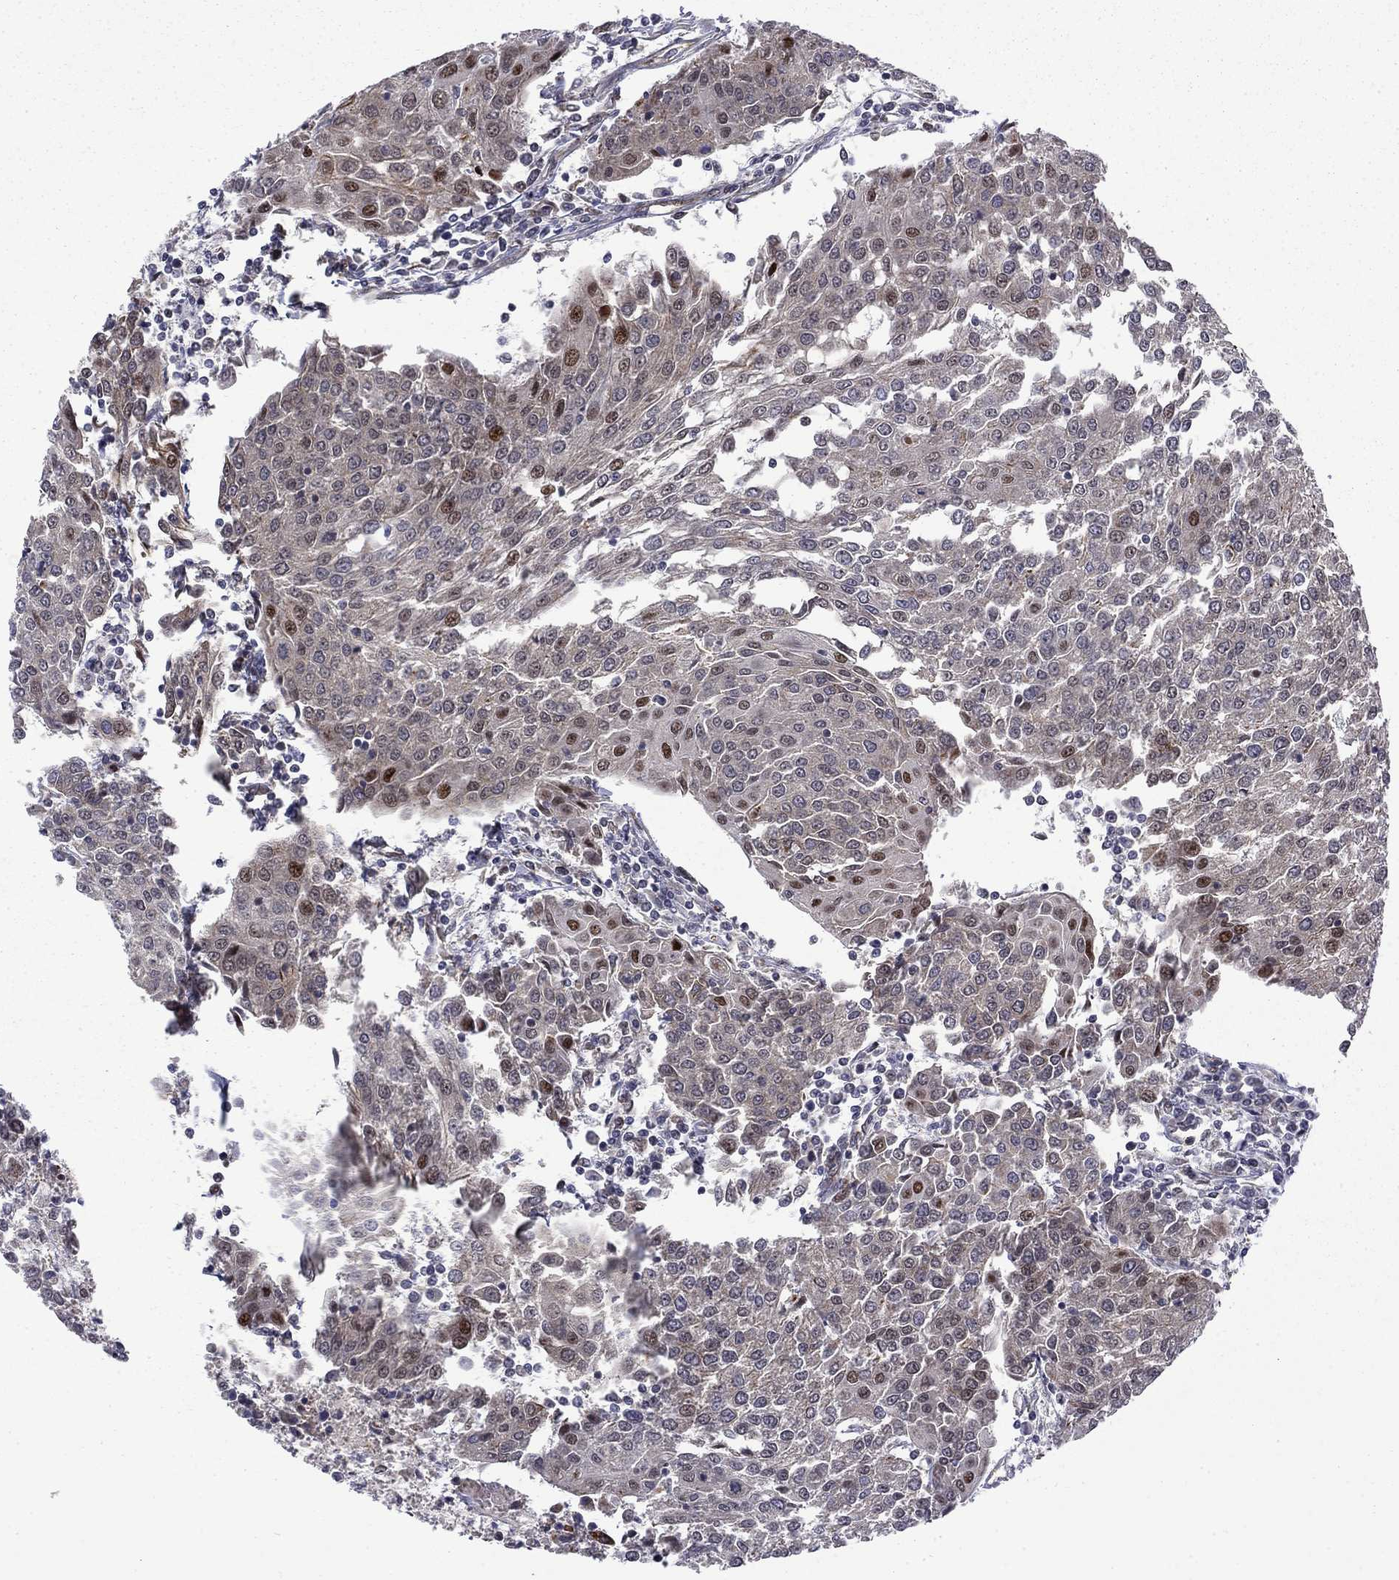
{"staining": {"intensity": "strong", "quantity": "<25%", "location": "nuclear"}, "tissue": "urothelial cancer", "cell_type": "Tumor cells", "image_type": "cancer", "snomed": [{"axis": "morphology", "description": "Urothelial carcinoma, High grade"}, {"axis": "topography", "description": "Urinary bladder"}], "caption": "This is a photomicrograph of immunohistochemistry (IHC) staining of urothelial carcinoma (high-grade), which shows strong staining in the nuclear of tumor cells.", "gene": "KPNA3", "patient": {"sex": "female", "age": 85}}